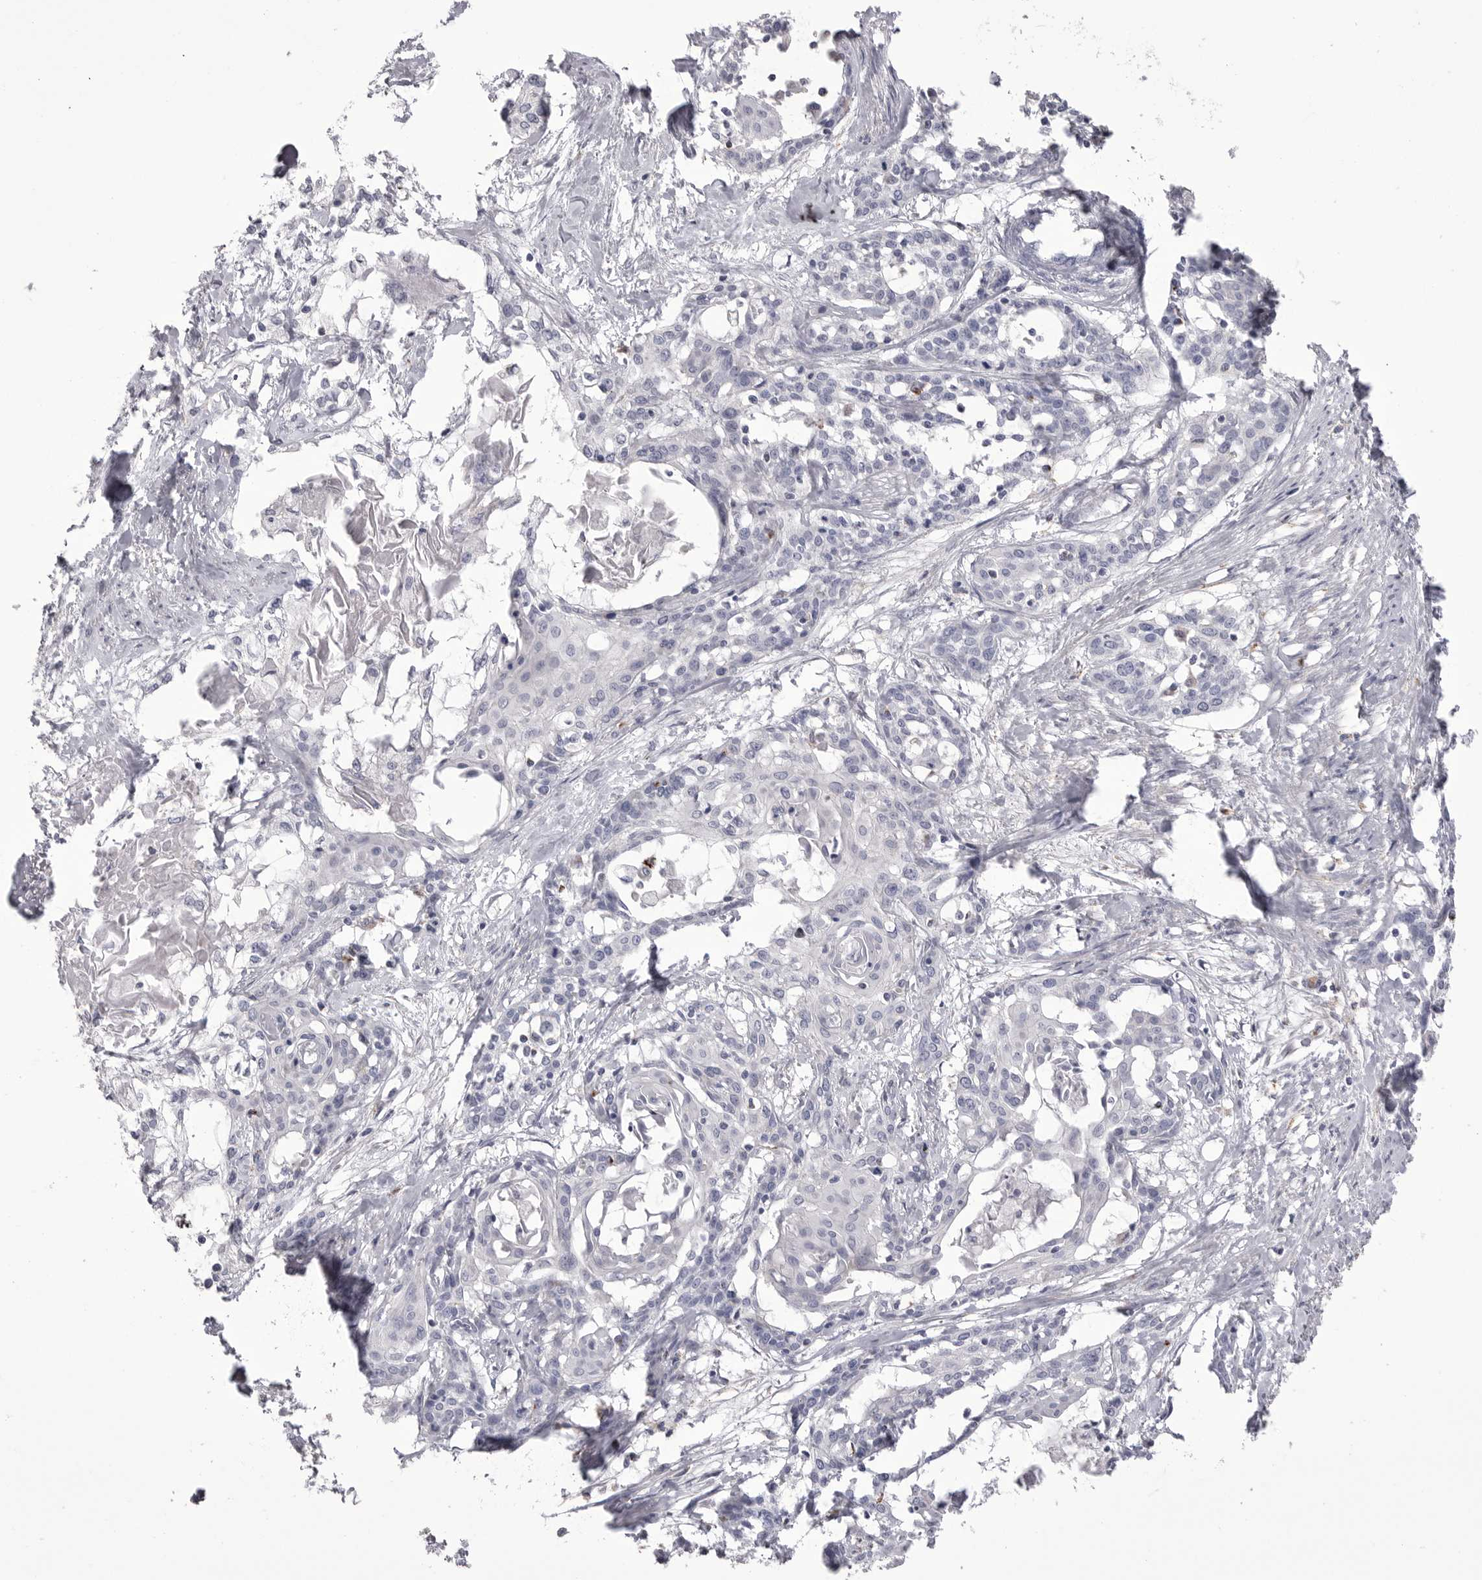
{"staining": {"intensity": "negative", "quantity": "none", "location": "none"}, "tissue": "cervical cancer", "cell_type": "Tumor cells", "image_type": "cancer", "snomed": [{"axis": "morphology", "description": "Squamous cell carcinoma, NOS"}, {"axis": "topography", "description": "Cervix"}], "caption": "A photomicrograph of human cervical cancer (squamous cell carcinoma) is negative for staining in tumor cells. (Brightfield microscopy of DAB immunohistochemistry at high magnification).", "gene": "PSPN", "patient": {"sex": "female", "age": 57}}